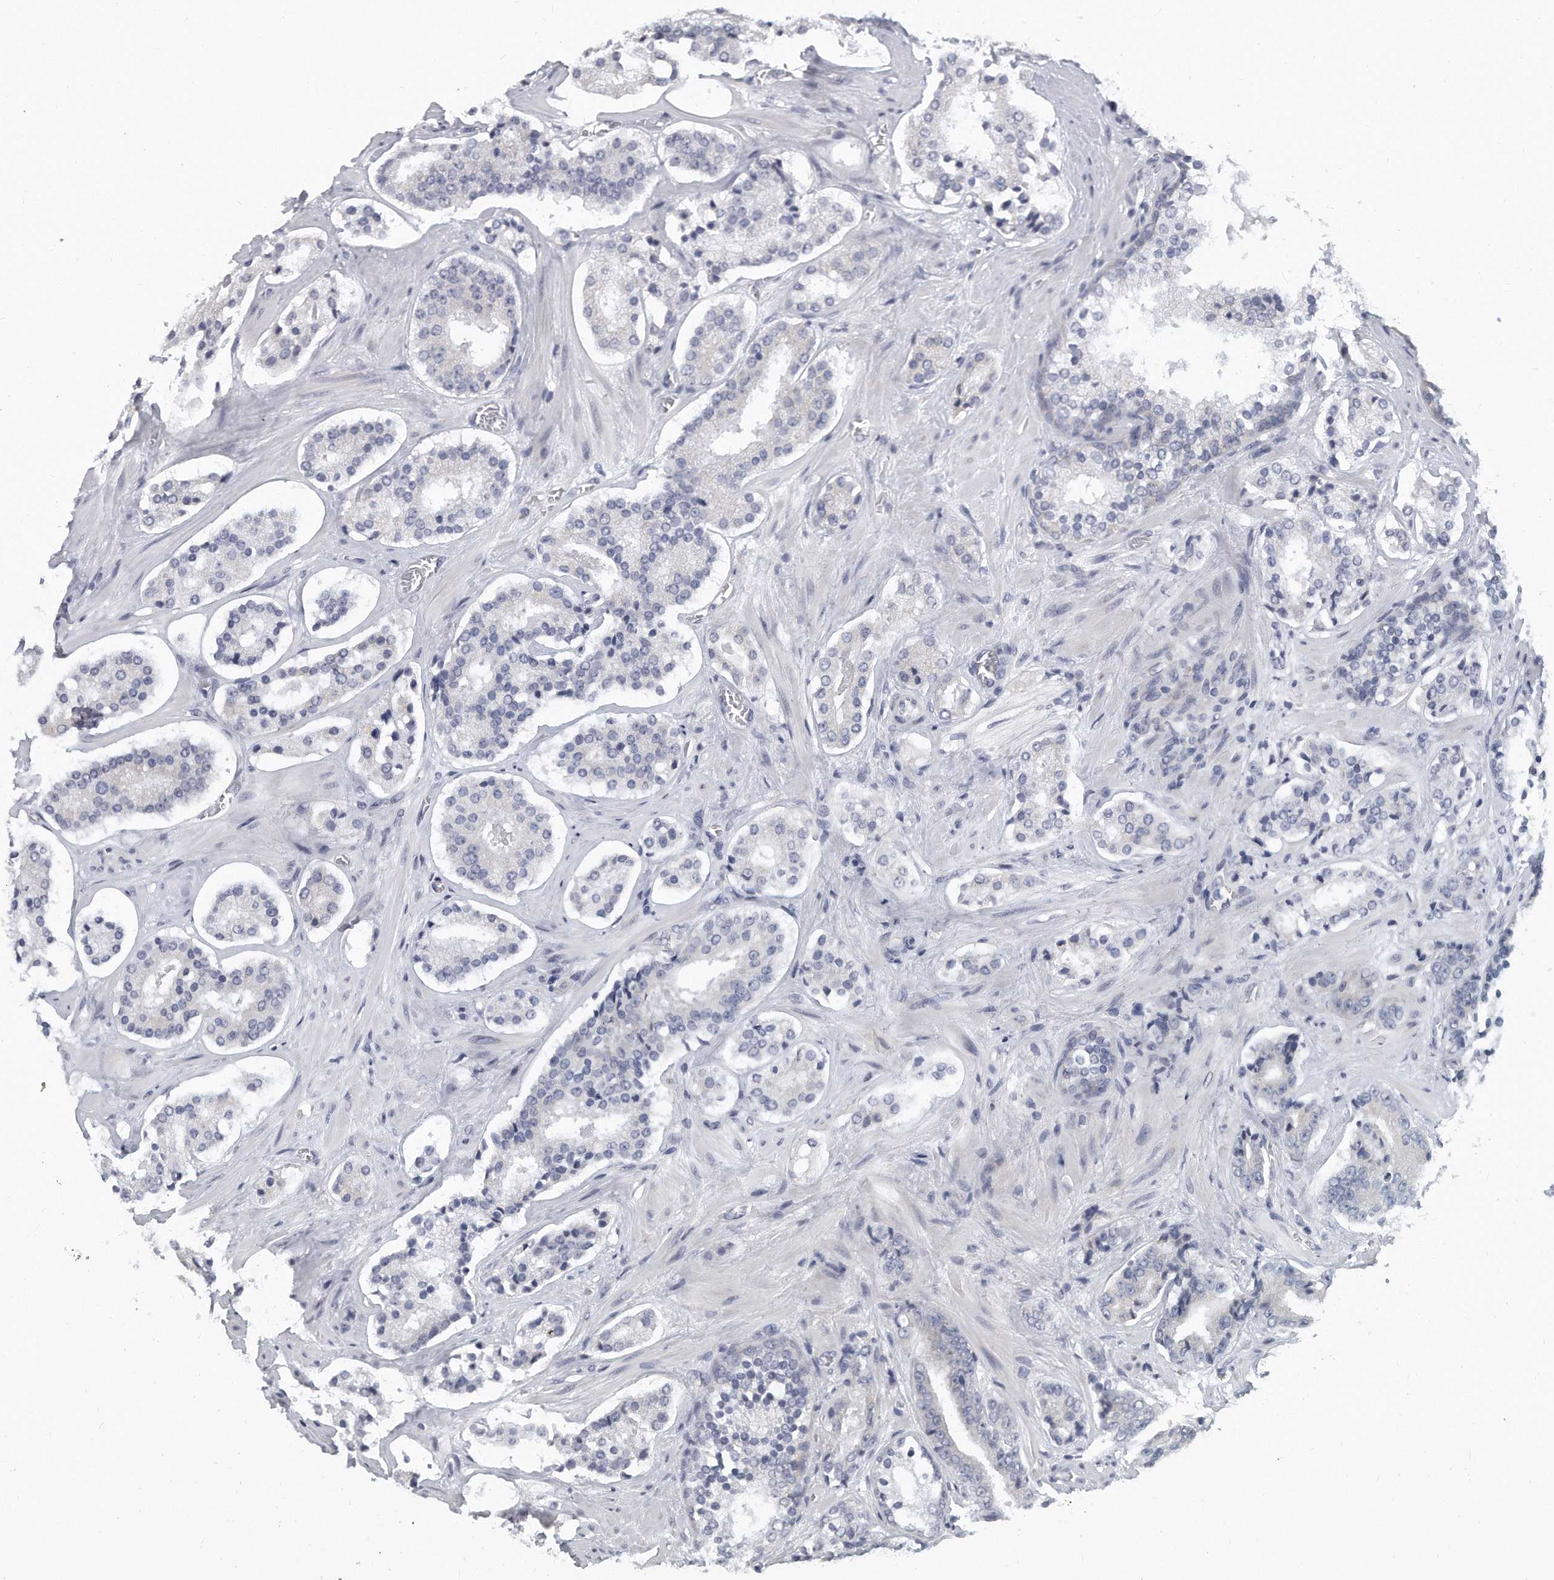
{"staining": {"intensity": "negative", "quantity": "none", "location": "none"}, "tissue": "prostate cancer", "cell_type": "Tumor cells", "image_type": "cancer", "snomed": [{"axis": "morphology", "description": "Adenocarcinoma, High grade"}, {"axis": "topography", "description": "Prostate"}], "caption": "Human prostate cancer (high-grade adenocarcinoma) stained for a protein using IHC demonstrates no positivity in tumor cells.", "gene": "PLEKHA6", "patient": {"sex": "male", "age": 60}}